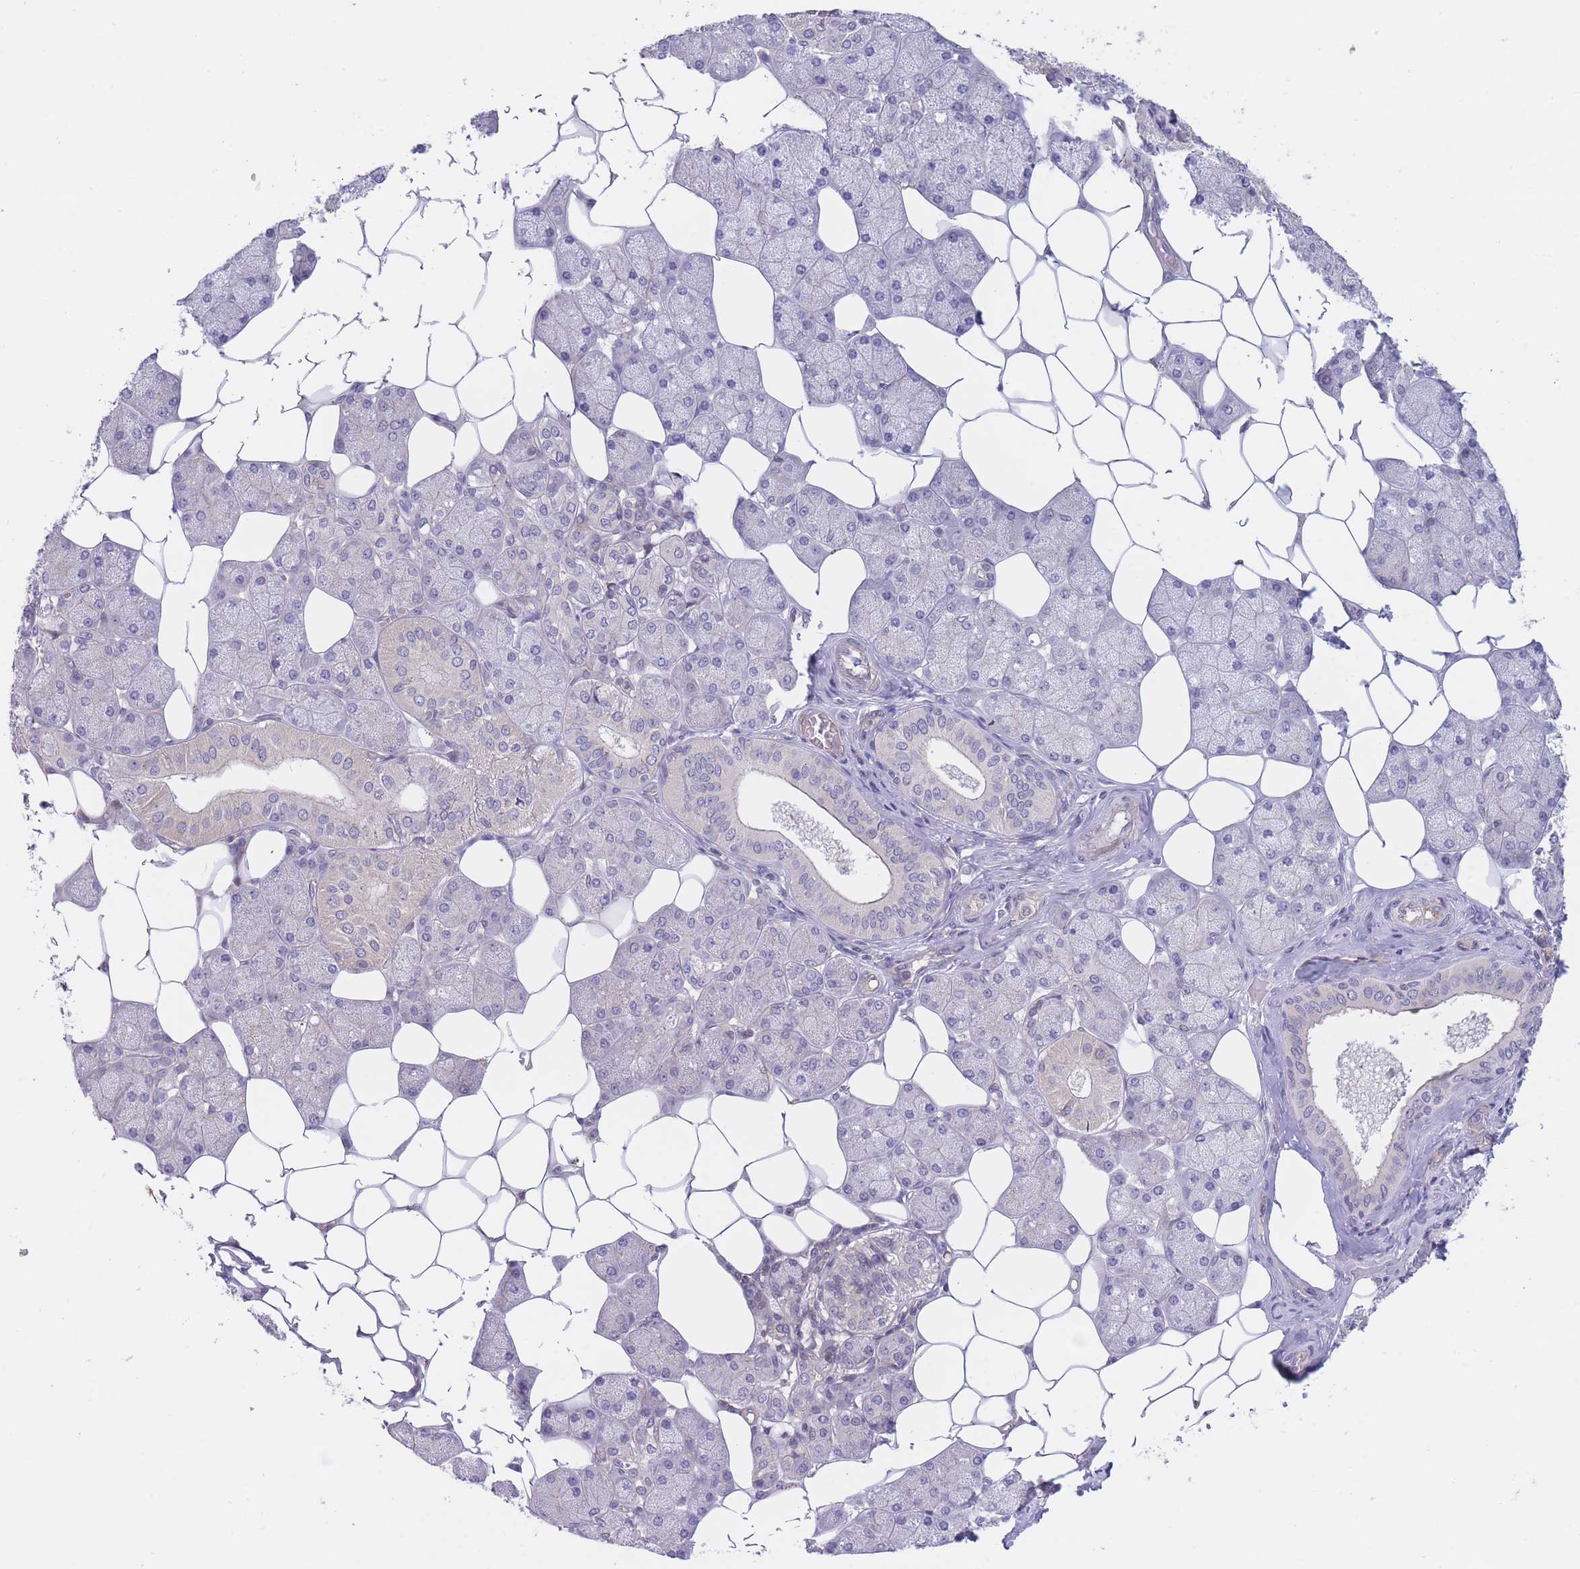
{"staining": {"intensity": "negative", "quantity": "none", "location": "none"}, "tissue": "salivary gland", "cell_type": "Glandular cells", "image_type": "normal", "snomed": [{"axis": "morphology", "description": "Squamous cell carcinoma, NOS"}, {"axis": "topography", "description": "Skin"}, {"axis": "topography", "description": "Head-Neck"}], "caption": "The histopathology image reveals no staining of glandular cells in normal salivary gland.", "gene": "SLC35F5", "patient": {"sex": "male", "age": 80}}